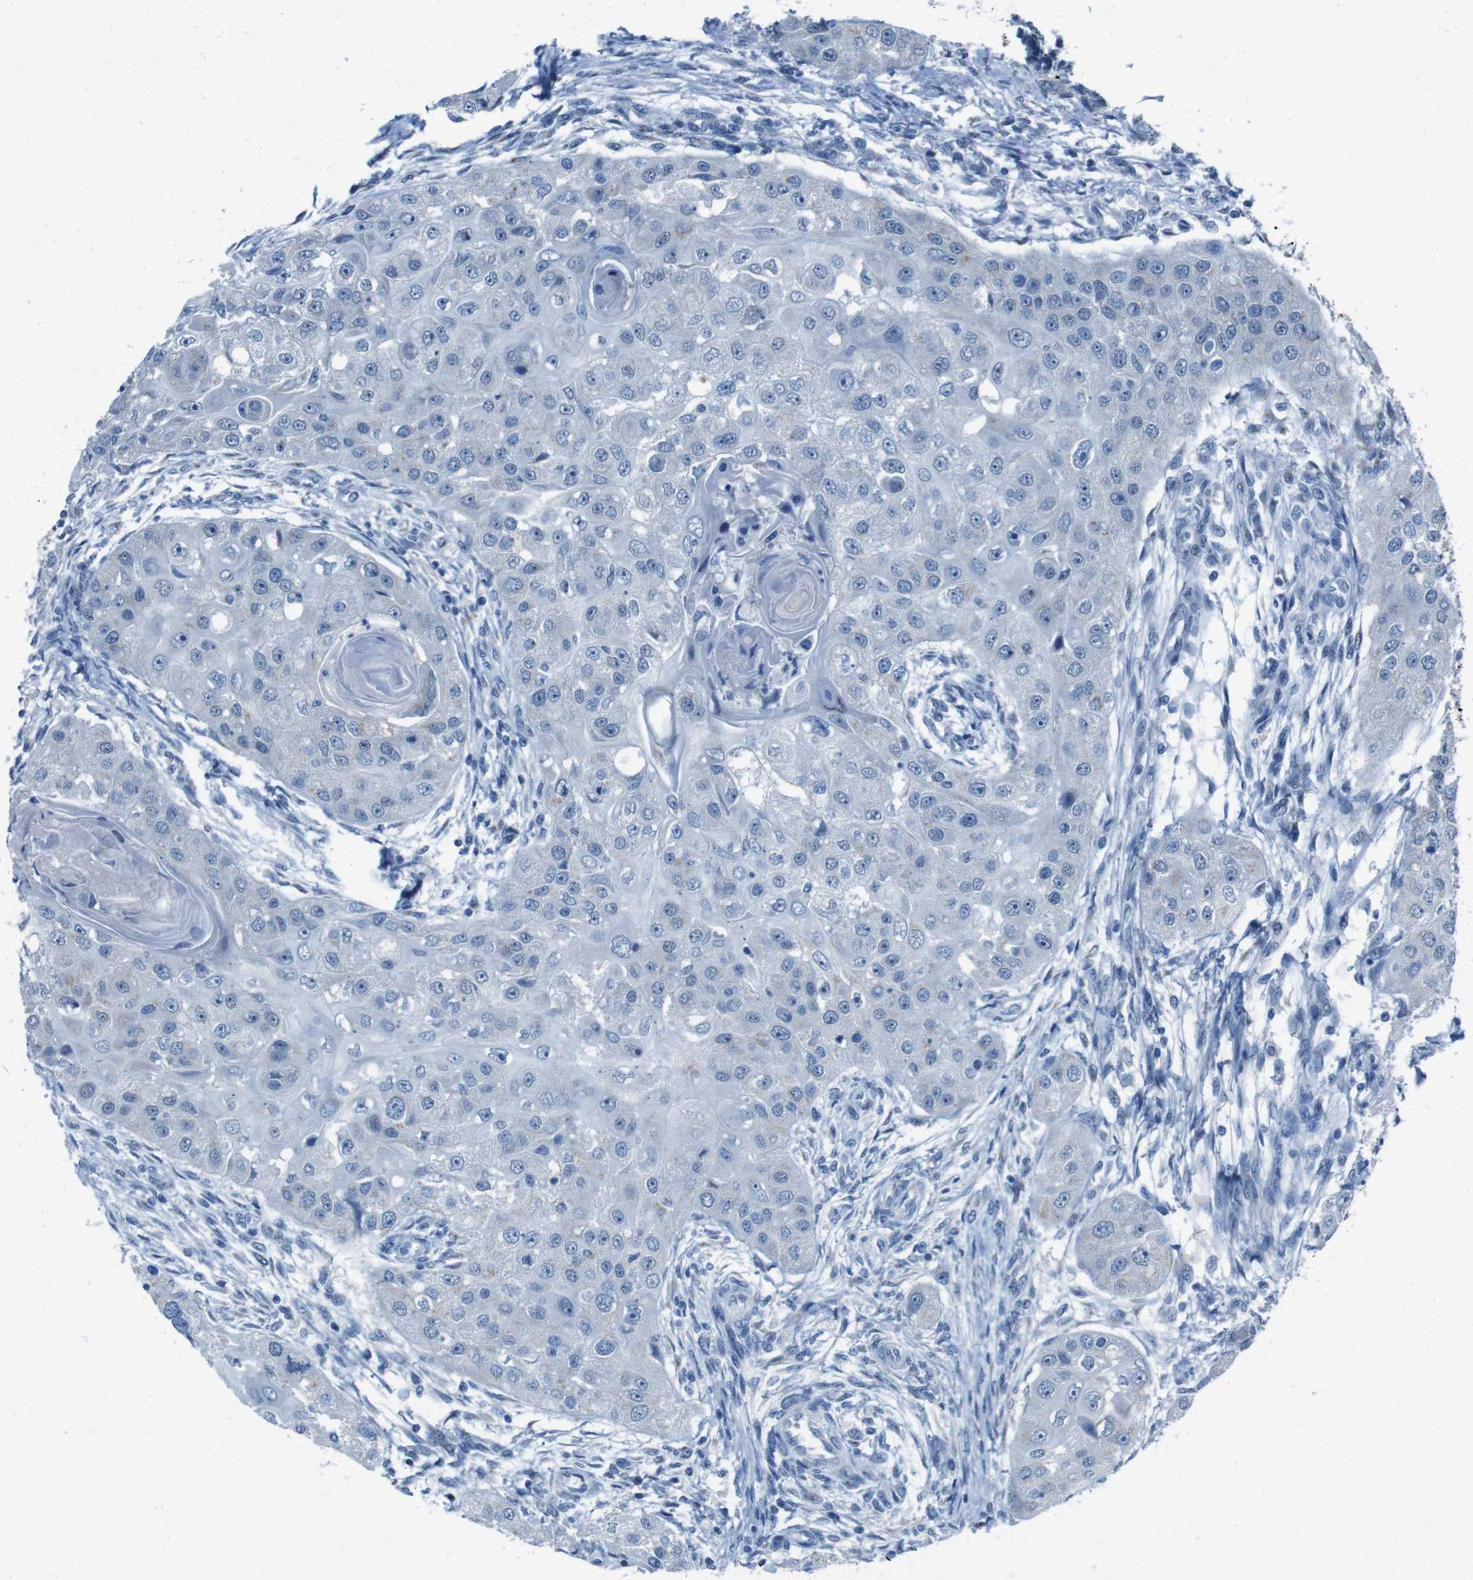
{"staining": {"intensity": "negative", "quantity": "none", "location": "none"}, "tissue": "head and neck cancer", "cell_type": "Tumor cells", "image_type": "cancer", "snomed": [{"axis": "morphology", "description": "Normal tissue, NOS"}, {"axis": "morphology", "description": "Squamous cell carcinoma, NOS"}, {"axis": "topography", "description": "Skeletal muscle"}, {"axis": "topography", "description": "Head-Neck"}], "caption": "This photomicrograph is of squamous cell carcinoma (head and neck) stained with immunohistochemistry (IHC) to label a protein in brown with the nuclei are counter-stained blue. There is no staining in tumor cells.", "gene": "CDHR2", "patient": {"sex": "male", "age": 51}}